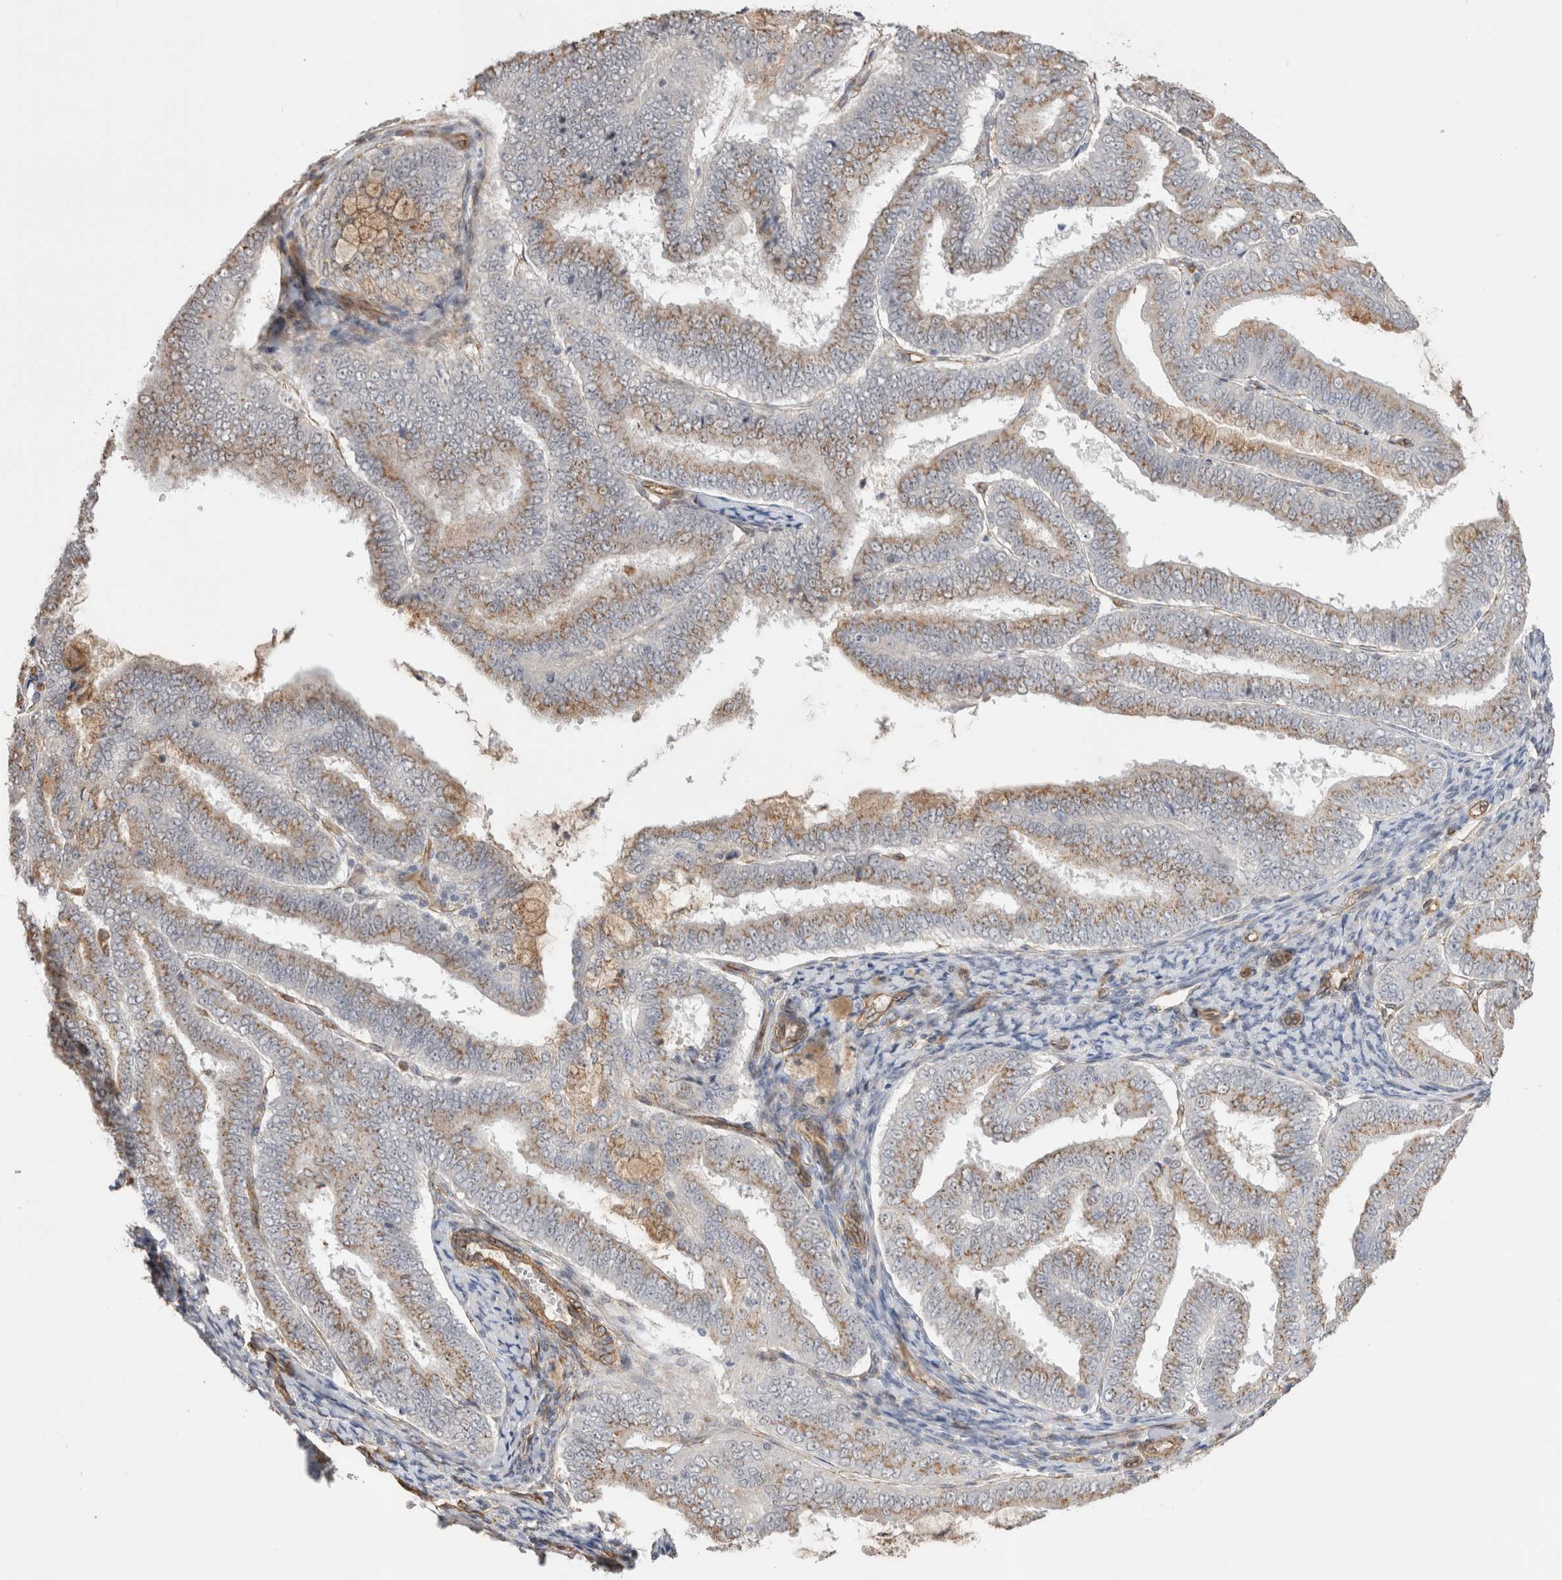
{"staining": {"intensity": "moderate", "quantity": ">75%", "location": "cytoplasmic/membranous"}, "tissue": "endometrial cancer", "cell_type": "Tumor cells", "image_type": "cancer", "snomed": [{"axis": "morphology", "description": "Adenocarcinoma, NOS"}, {"axis": "topography", "description": "Endometrium"}], "caption": "This image reveals IHC staining of human adenocarcinoma (endometrial), with medium moderate cytoplasmic/membranous expression in approximately >75% of tumor cells.", "gene": "CAAP1", "patient": {"sex": "female", "age": 63}}